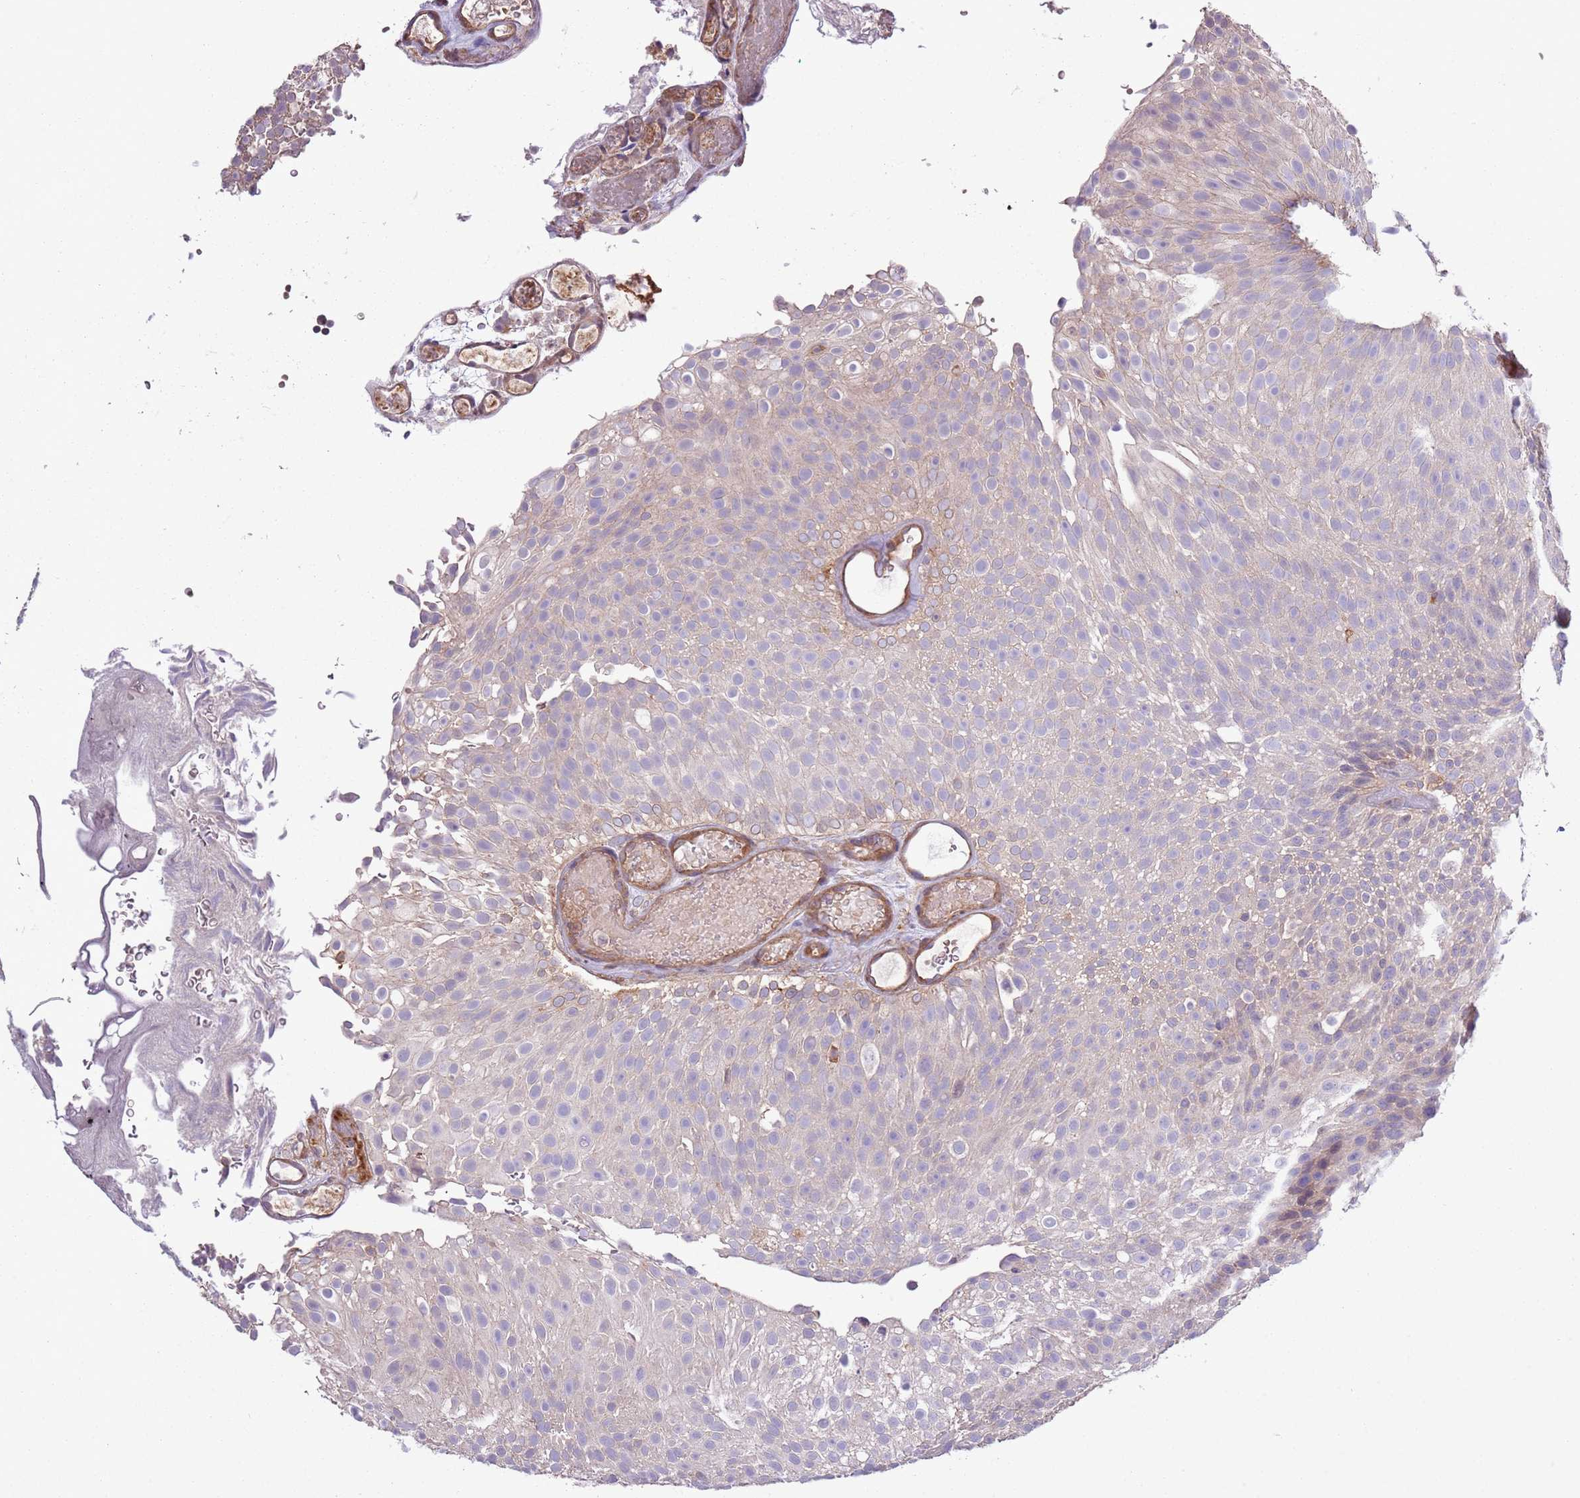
{"staining": {"intensity": "negative", "quantity": "none", "location": "none"}, "tissue": "urothelial cancer", "cell_type": "Tumor cells", "image_type": "cancer", "snomed": [{"axis": "morphology", "description": "Urothelial carcinoma, Low grade"}, {"axis": "topography", "description": "Urinary bladder"}], "caption": "Immunohistochemical staining of human urothelial cancer demonstrates no significant positivity in tumor cells.", "gene": "LPIN2", "patient": {"sex": "male", "age": 78}}